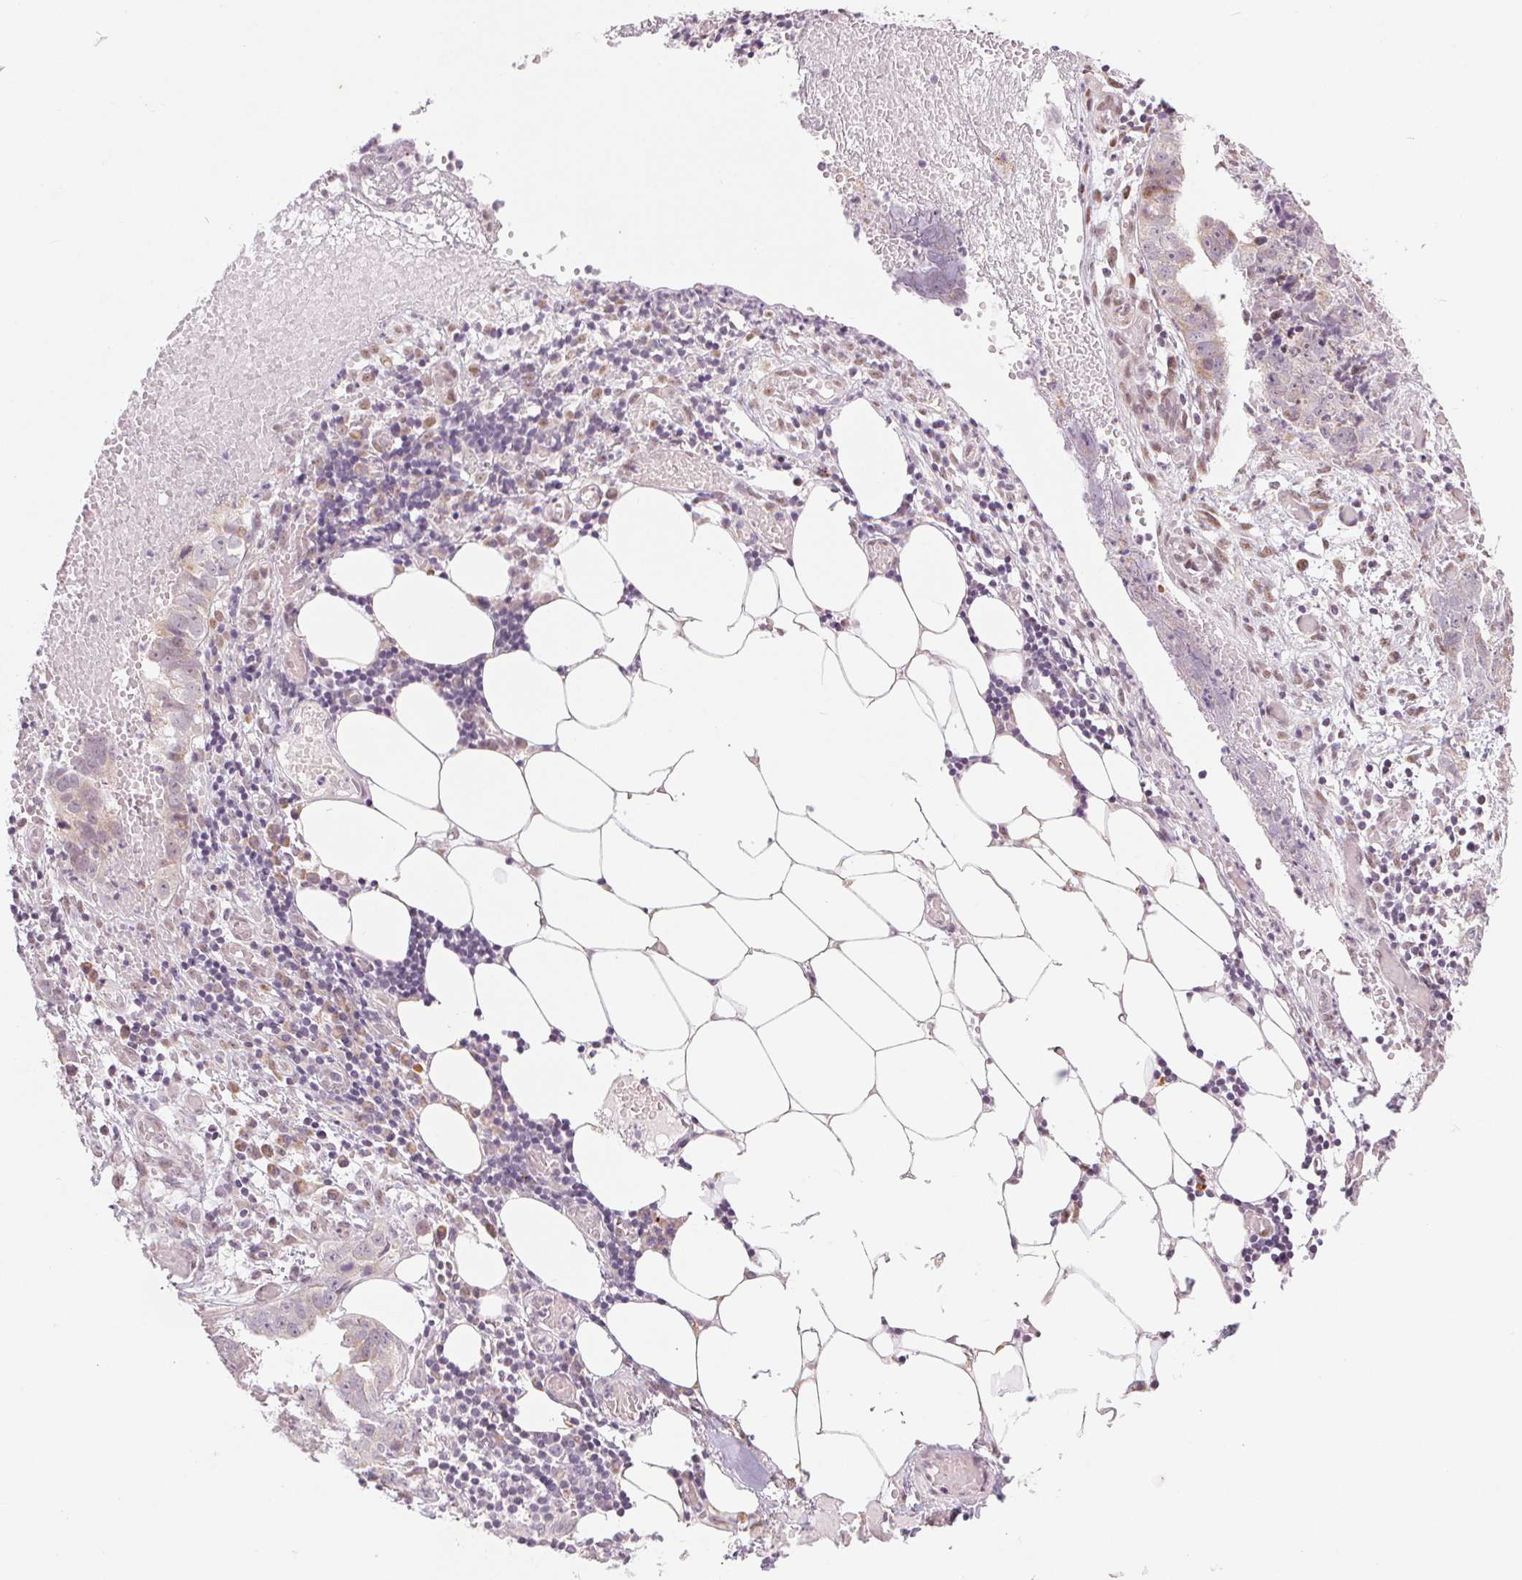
{"staining": {"intensity": "negative", "quantity": "none", "location": "none"}, "tissue": "ovarian cancer", "cell_type": "Tumor cells", "image_type": "cancer", "snomed": [{"axis": "morphology", "description": "Cystadenocarcinoma, serous, NOS"}, {"axis": "topography", "description": "Ovary"}], "caption": "IHC micrograph of human ovarian cancer stained for a protein (brown), which exhibits no positivity in tumor cells.", "gene": "ARHGAP32", "patient": {"sex": "female", "age": 75}}